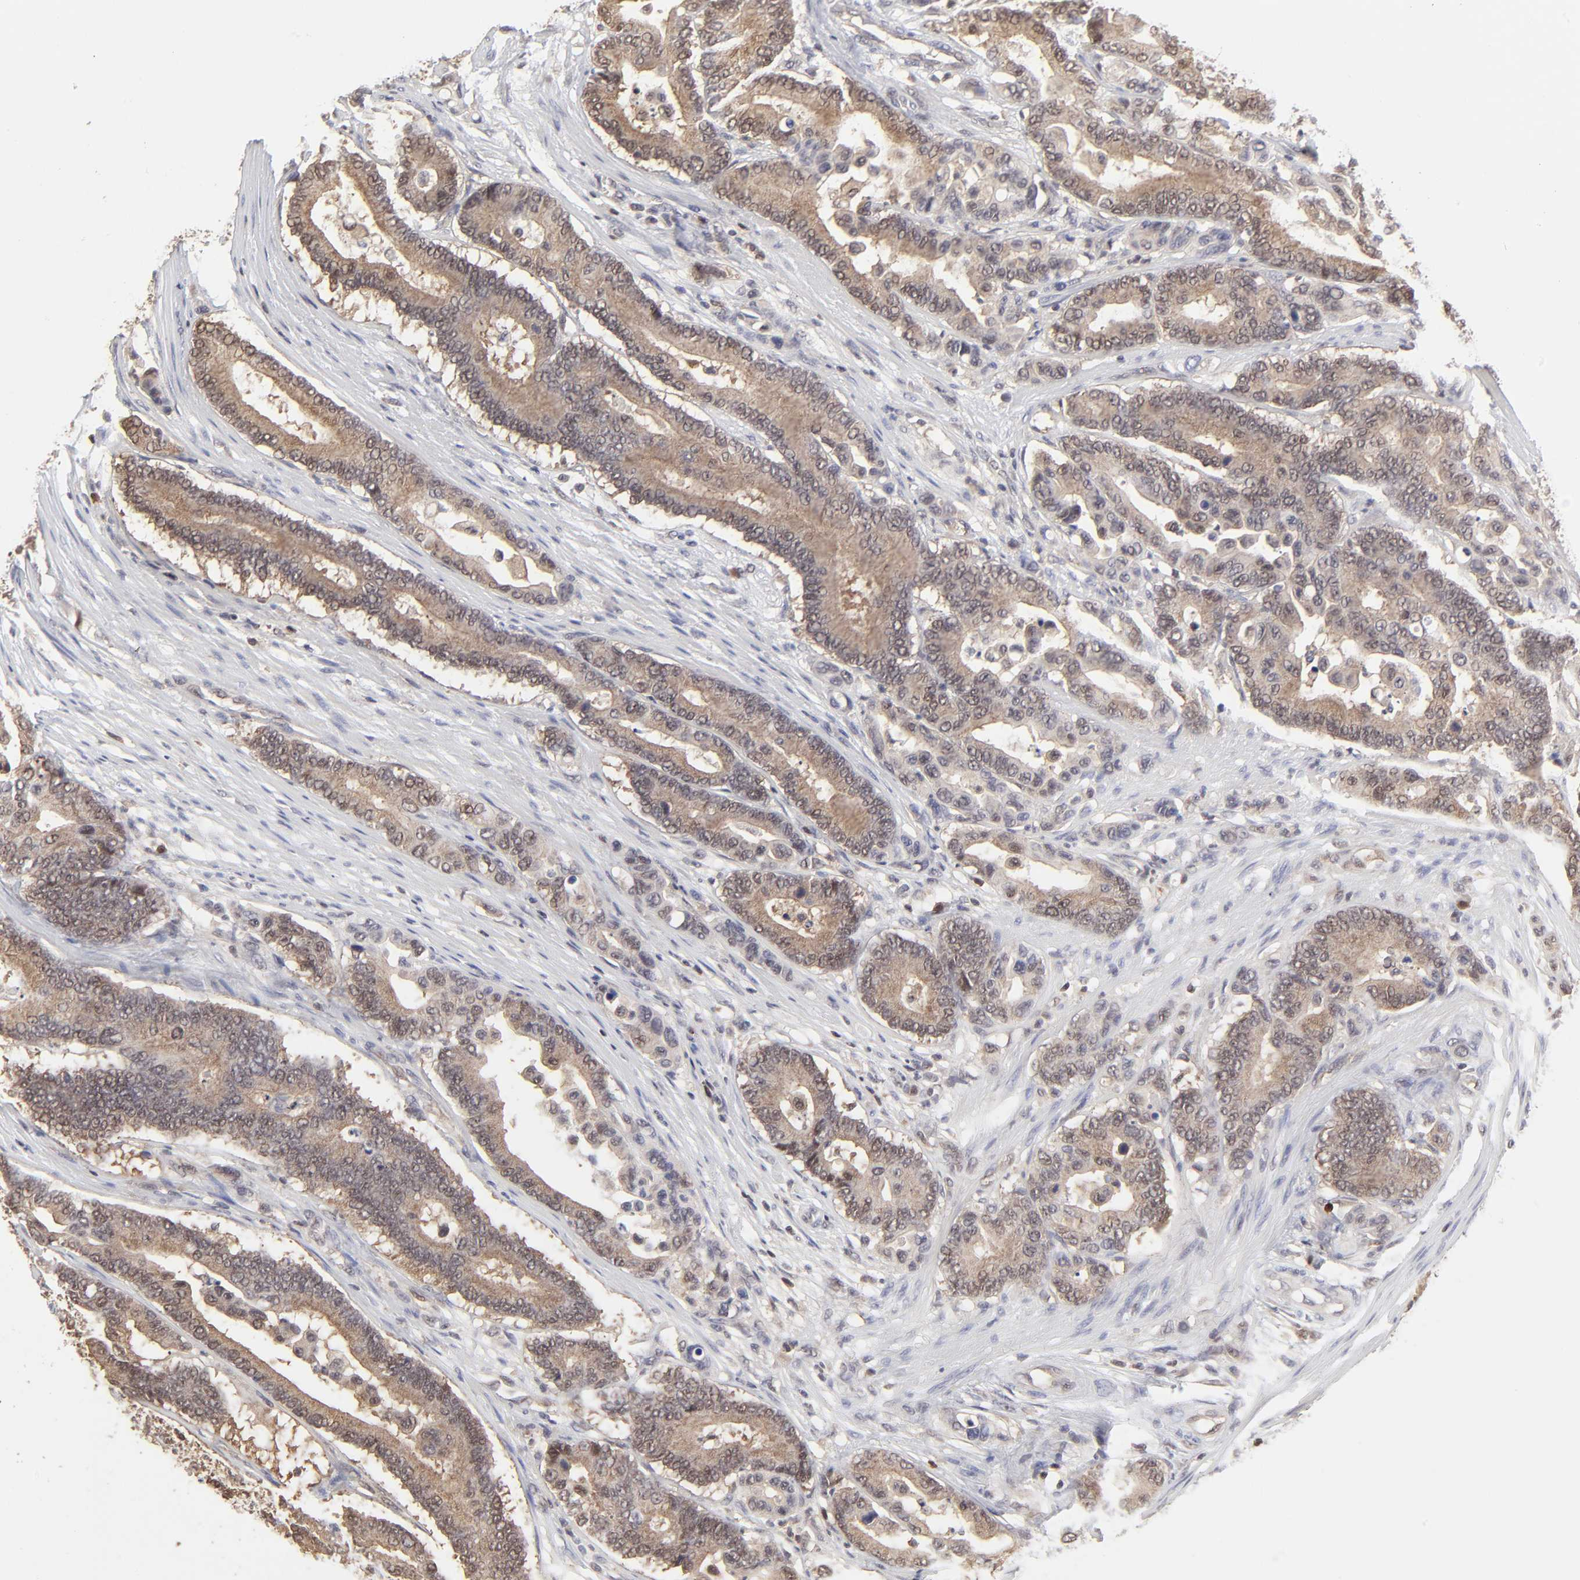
{"staining": {"intensity": "weak", "quantity": ">75%", "location": "cytoplasmic/membranous"}, "tissue": "colorectal cancer", "cell_type": "Tumor cells", "image_type": "cancer", "snomed": [{"axis": "morphology", "description": "Normal tissue, NOS"}, {"axis": "morphology", "description": "Adenocarcinoma, NOS"}, {"axis": "topography", "description": "Colon"}], "caption": "IHC histopathology image of neoplastic tissue: human adenocarcinoma (colorectal) stained using IHC shows low levels of weak protein expression localized specifically in the cytoplasmic/membranous of tumor cells, appearing as a cytoplasmic/membranous brown color.", "gene": "CASP3", "patient": {"sex": "male", "age": 82}}